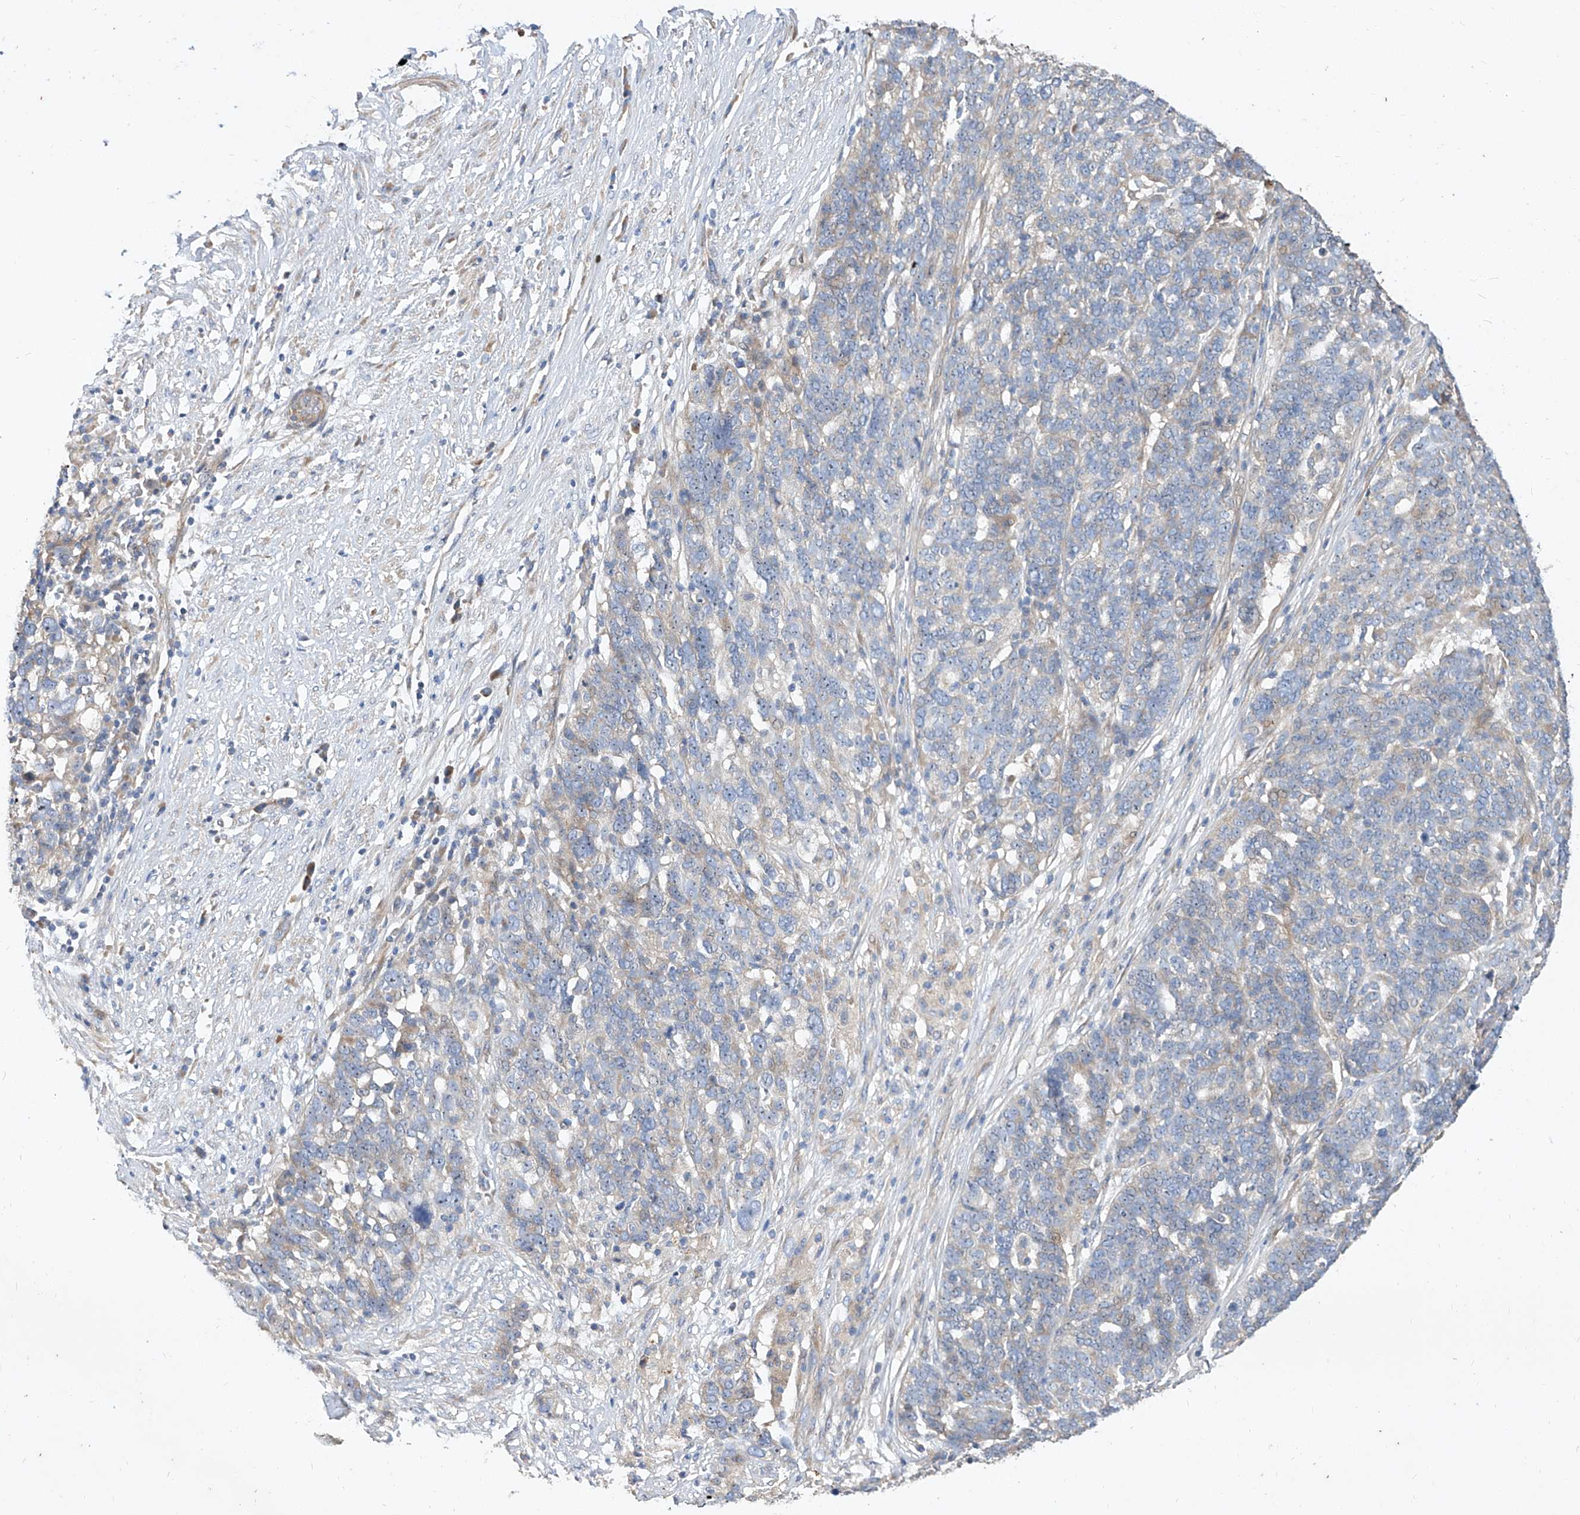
{"staining": {"intensity": "weak", "quantity": "<25%", "location": "cytoplasmic/membranous"}, "tissue": "ovarian cancer", "cell_type": "Tumor cells", "image_type": "cancer", "snomed": [{"axis": "morphology", "description": "Cystadenocarcinoma, serous, NOS"}, {"axis": "topography", "description": "Ovary"}], "caption": "Ovarian serous cystadenocarcinoma stained for a protein using IHC shows no expression tumor cells.", "gene": "DIRAS3", "patient": {"sex": "female", "age": 59}}